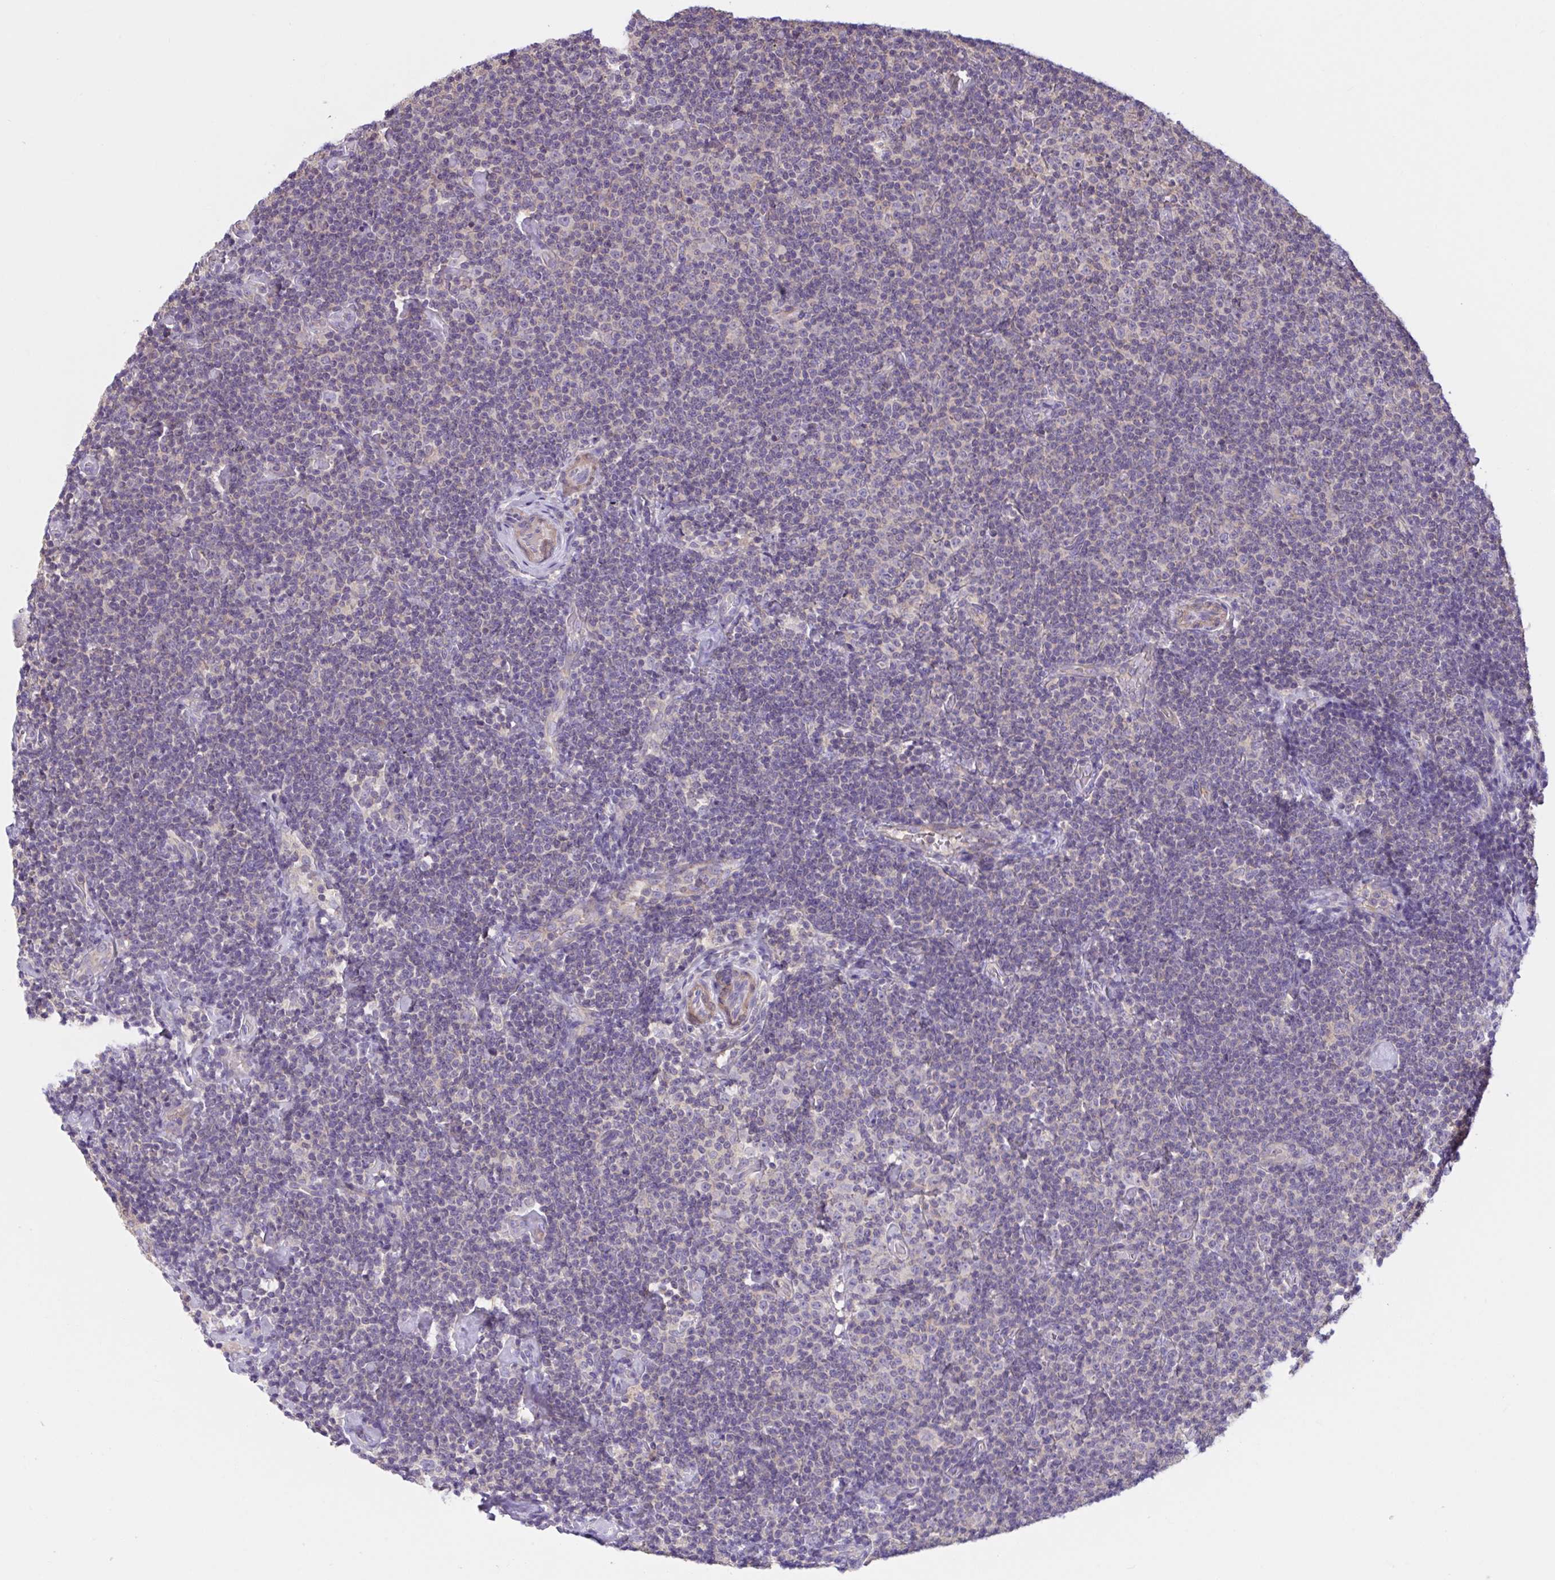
{"staining": {"intensity": "negative", "quantity": "none", "location": "none"}, "tissue": "lymphoma", "cell_type": "Tumor cells", "image_type": "cancer", "snomed": [{"axis": "morphology", "description": "Malignant lymphoma, non-Hodgkin's type, Low grade"}, {"axis": "topography", "description": "Lymph node"}], "caption": "Tumor cells are negative for protein expression in human malignant lymphoma, non-Hodgkin's type (low-grade).", "gene": "WNT9B", "patient": {"sex": "male", "age": 81}}